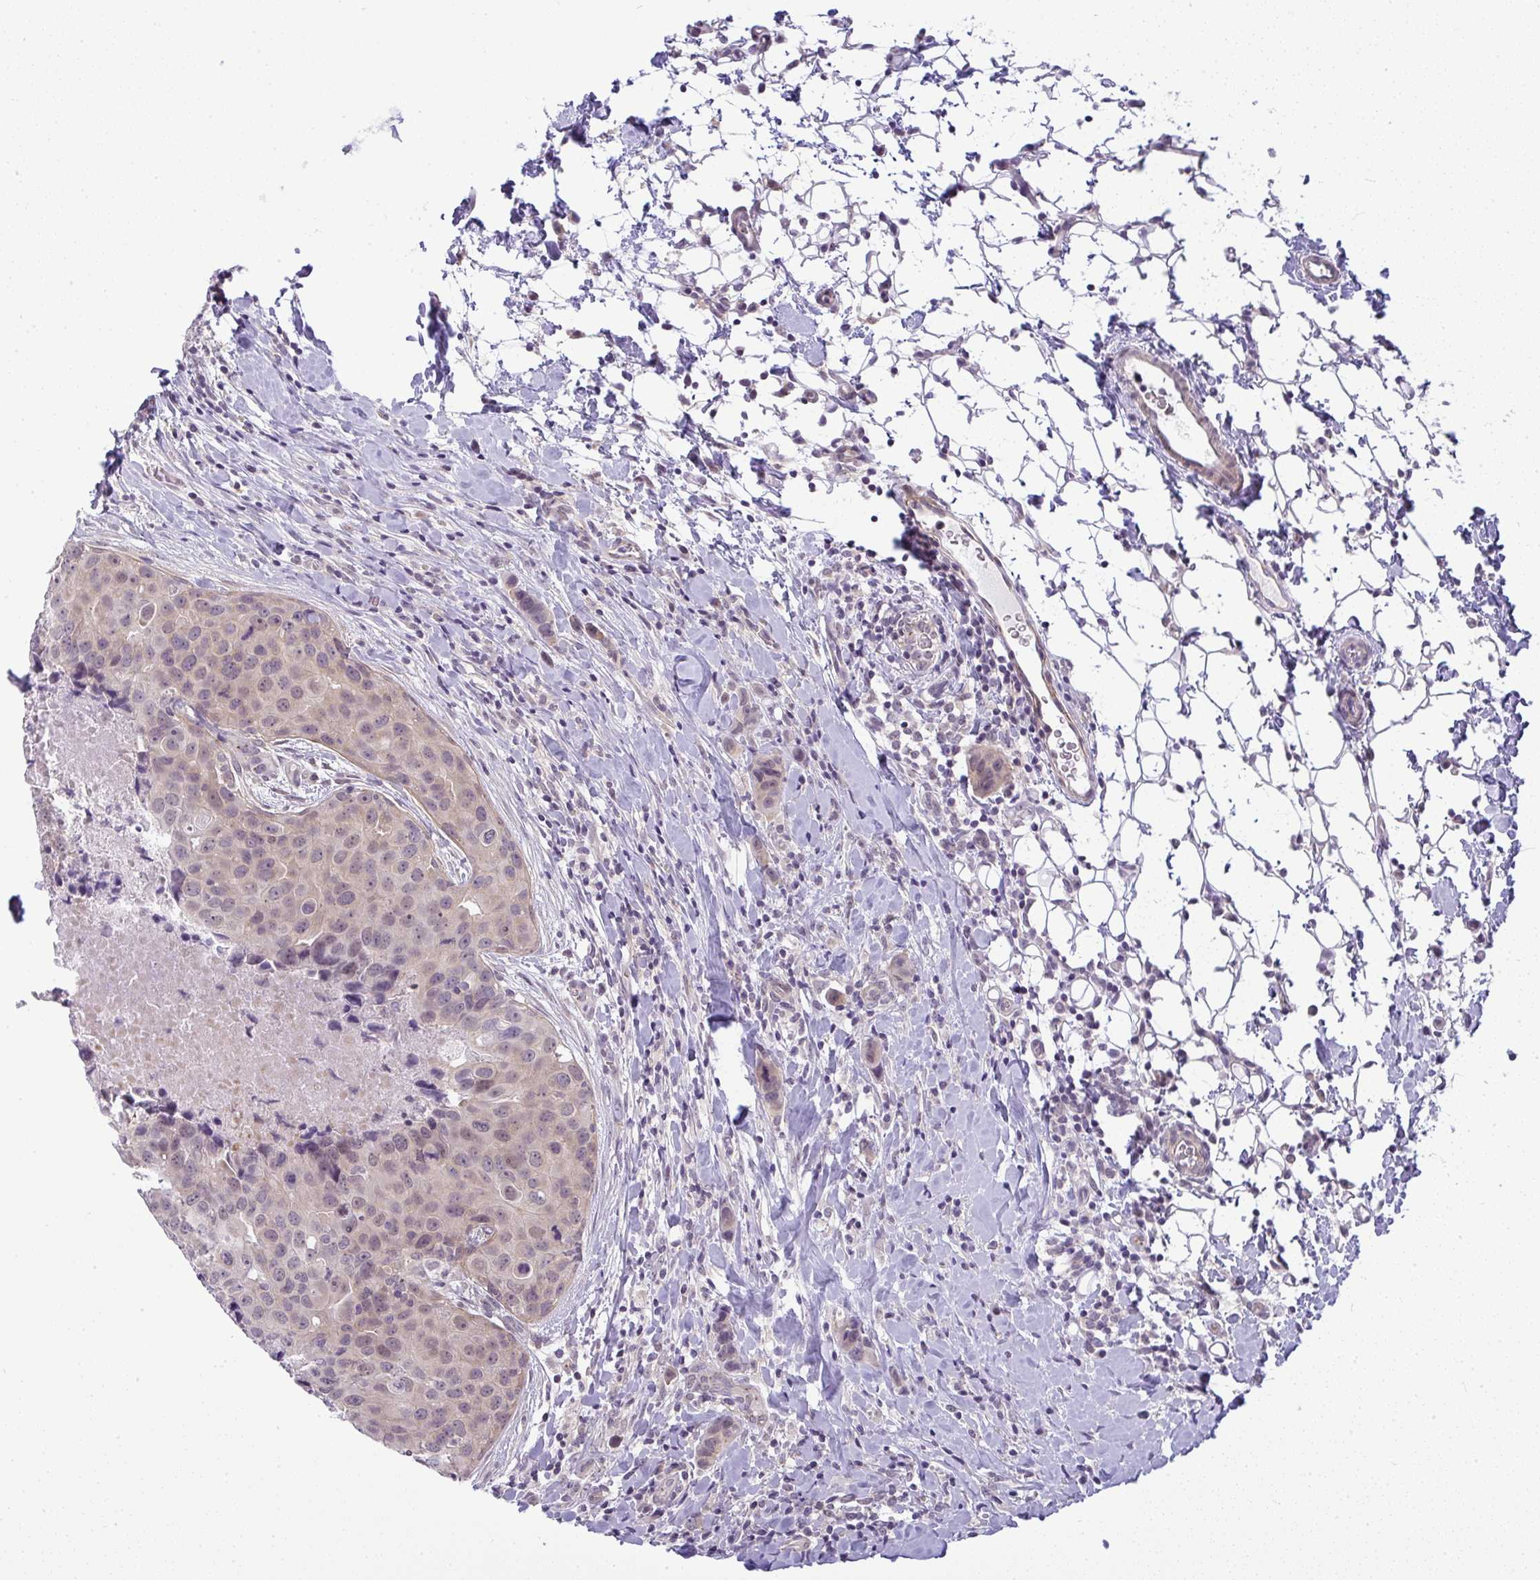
{"staining": {"intensity": "weak", "quantity": "<25%", "location": "nuclear"}, "tissue": "breast cancer", "cell_type": "Tumor cells", "image_type": "cancer", "snomed": [{"axis": "morphology", "description": "Duct carcinoma"}, {"axis": "topography", "description": "Breast"}], "caption": "This is an immunohistochemistry (IHC) histopathology image of breast cancer. There is no positivity in tumor cells.", "gene": "DZIP1", "patient": {"sex": "female", "age": 24}}